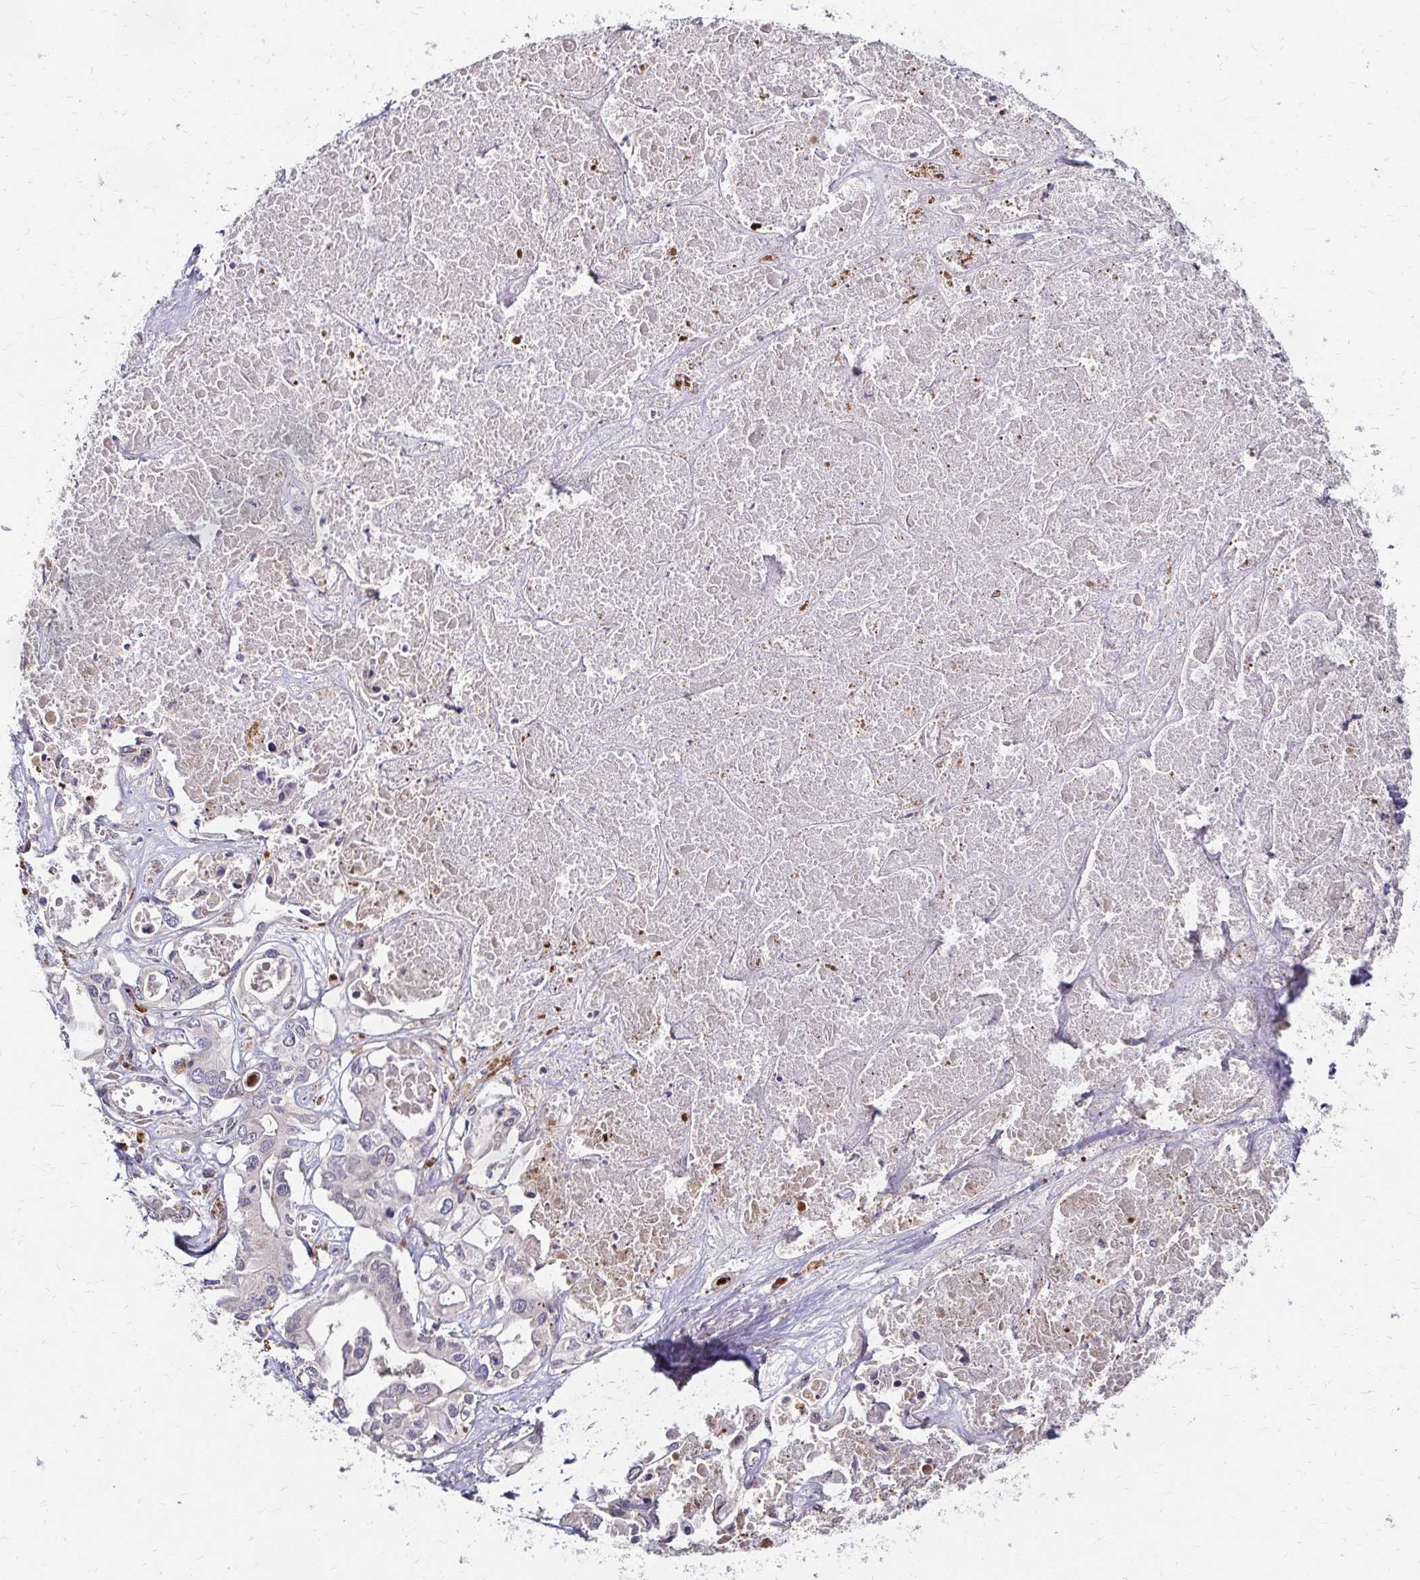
{"staining": {"intensity": "negative", "quantity": "none", "location": "none"}, "tissue": "liver cancer", "cell_type": "Tumor cells", "image_type": "cancer", "snomed": [{"axis": "morphology", "description": "Cholangiocarcinoma"}, {"axis": "topography", "description": "Liver"}], "caption": "The photomicrograph reveals no significant positivity in tumor cells of liver cholangiocarcinoma.", "gene": "IDUA", "patient": {"sex": "female", "age": 64}}